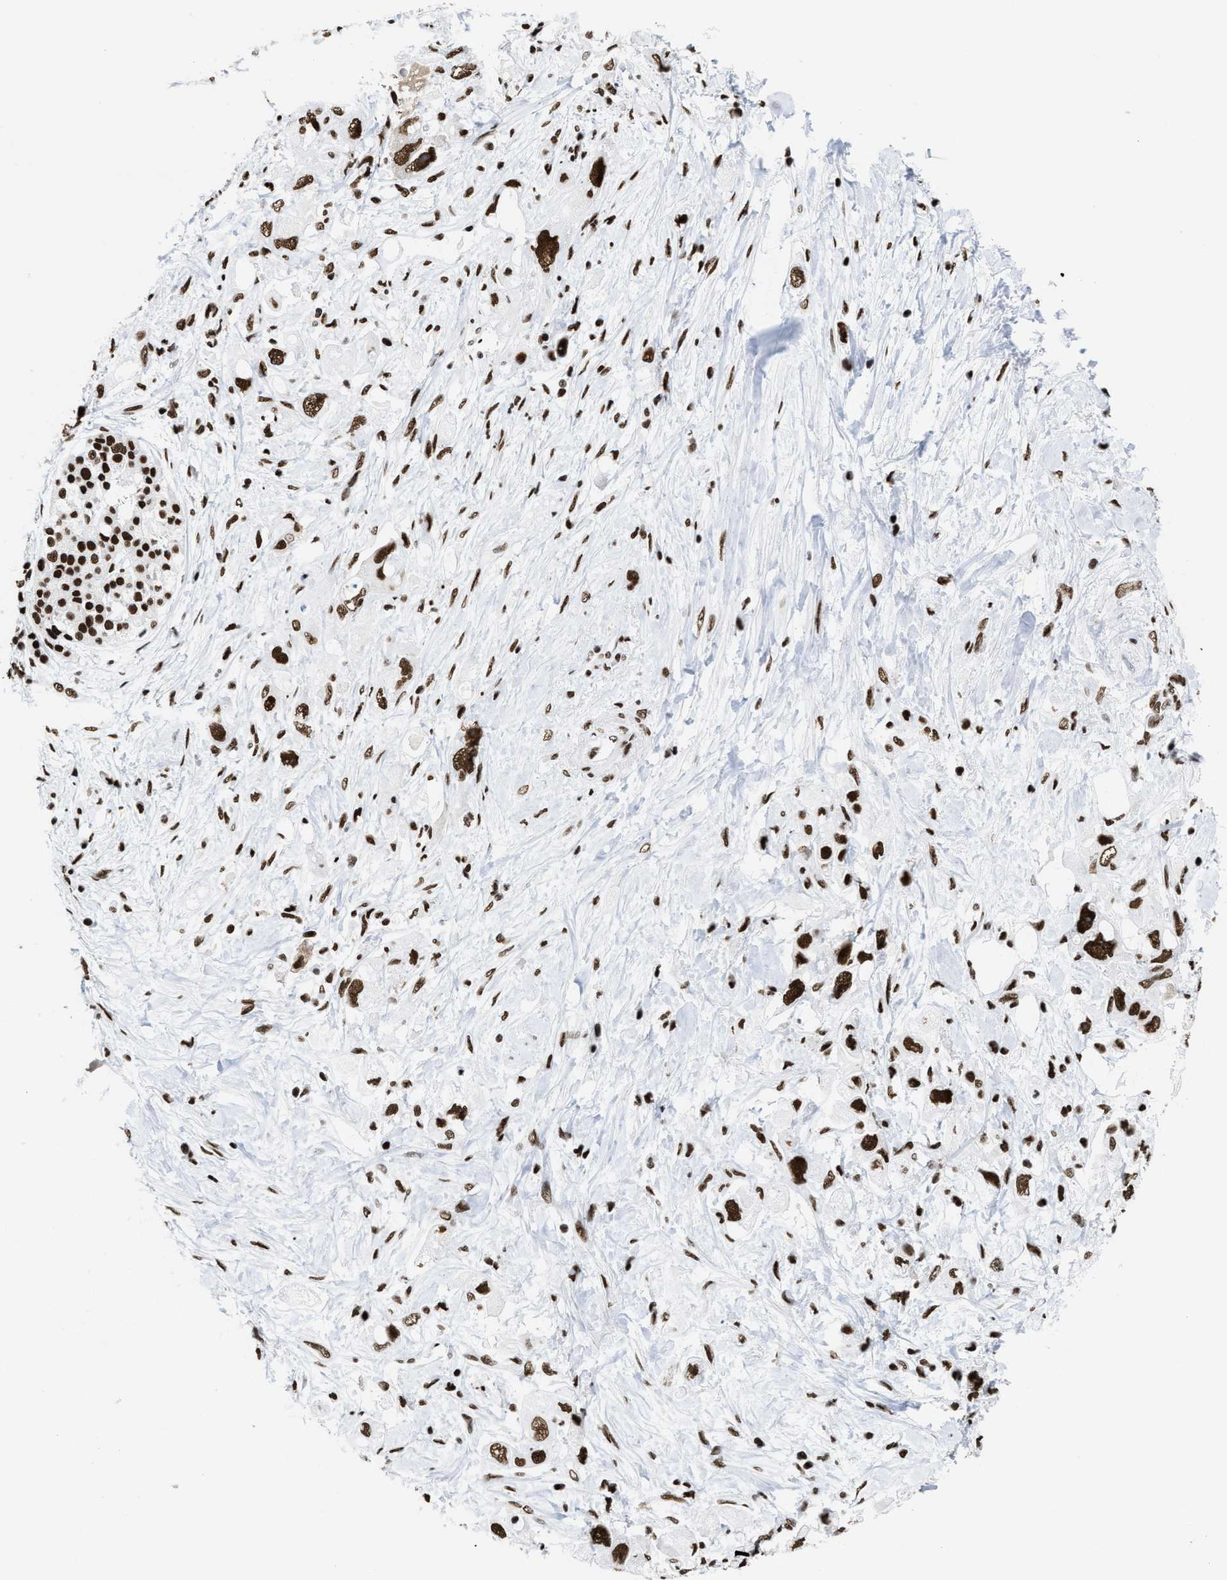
{"staining": {"intensity": "strong", "quantity": ">75%", "location": "nuclear"}, "tissue": "pancreatic cancer", "cell_type": "Tumor cells", "image_type": "cancer", "snomed": [{"axis": "morphology", "description": "Adenocarcinoma, NOS"}, {"axis": "topography", "description": "Pancreas"}], "caption": "About >75% of tumor cells in adenocarcinoma (pancreatic) display strong nuclear protein expression as visualized by brown immunohistochemical staining.", "gene": "SMARCC2", "patient": {"sex": "female", "age": 56}}